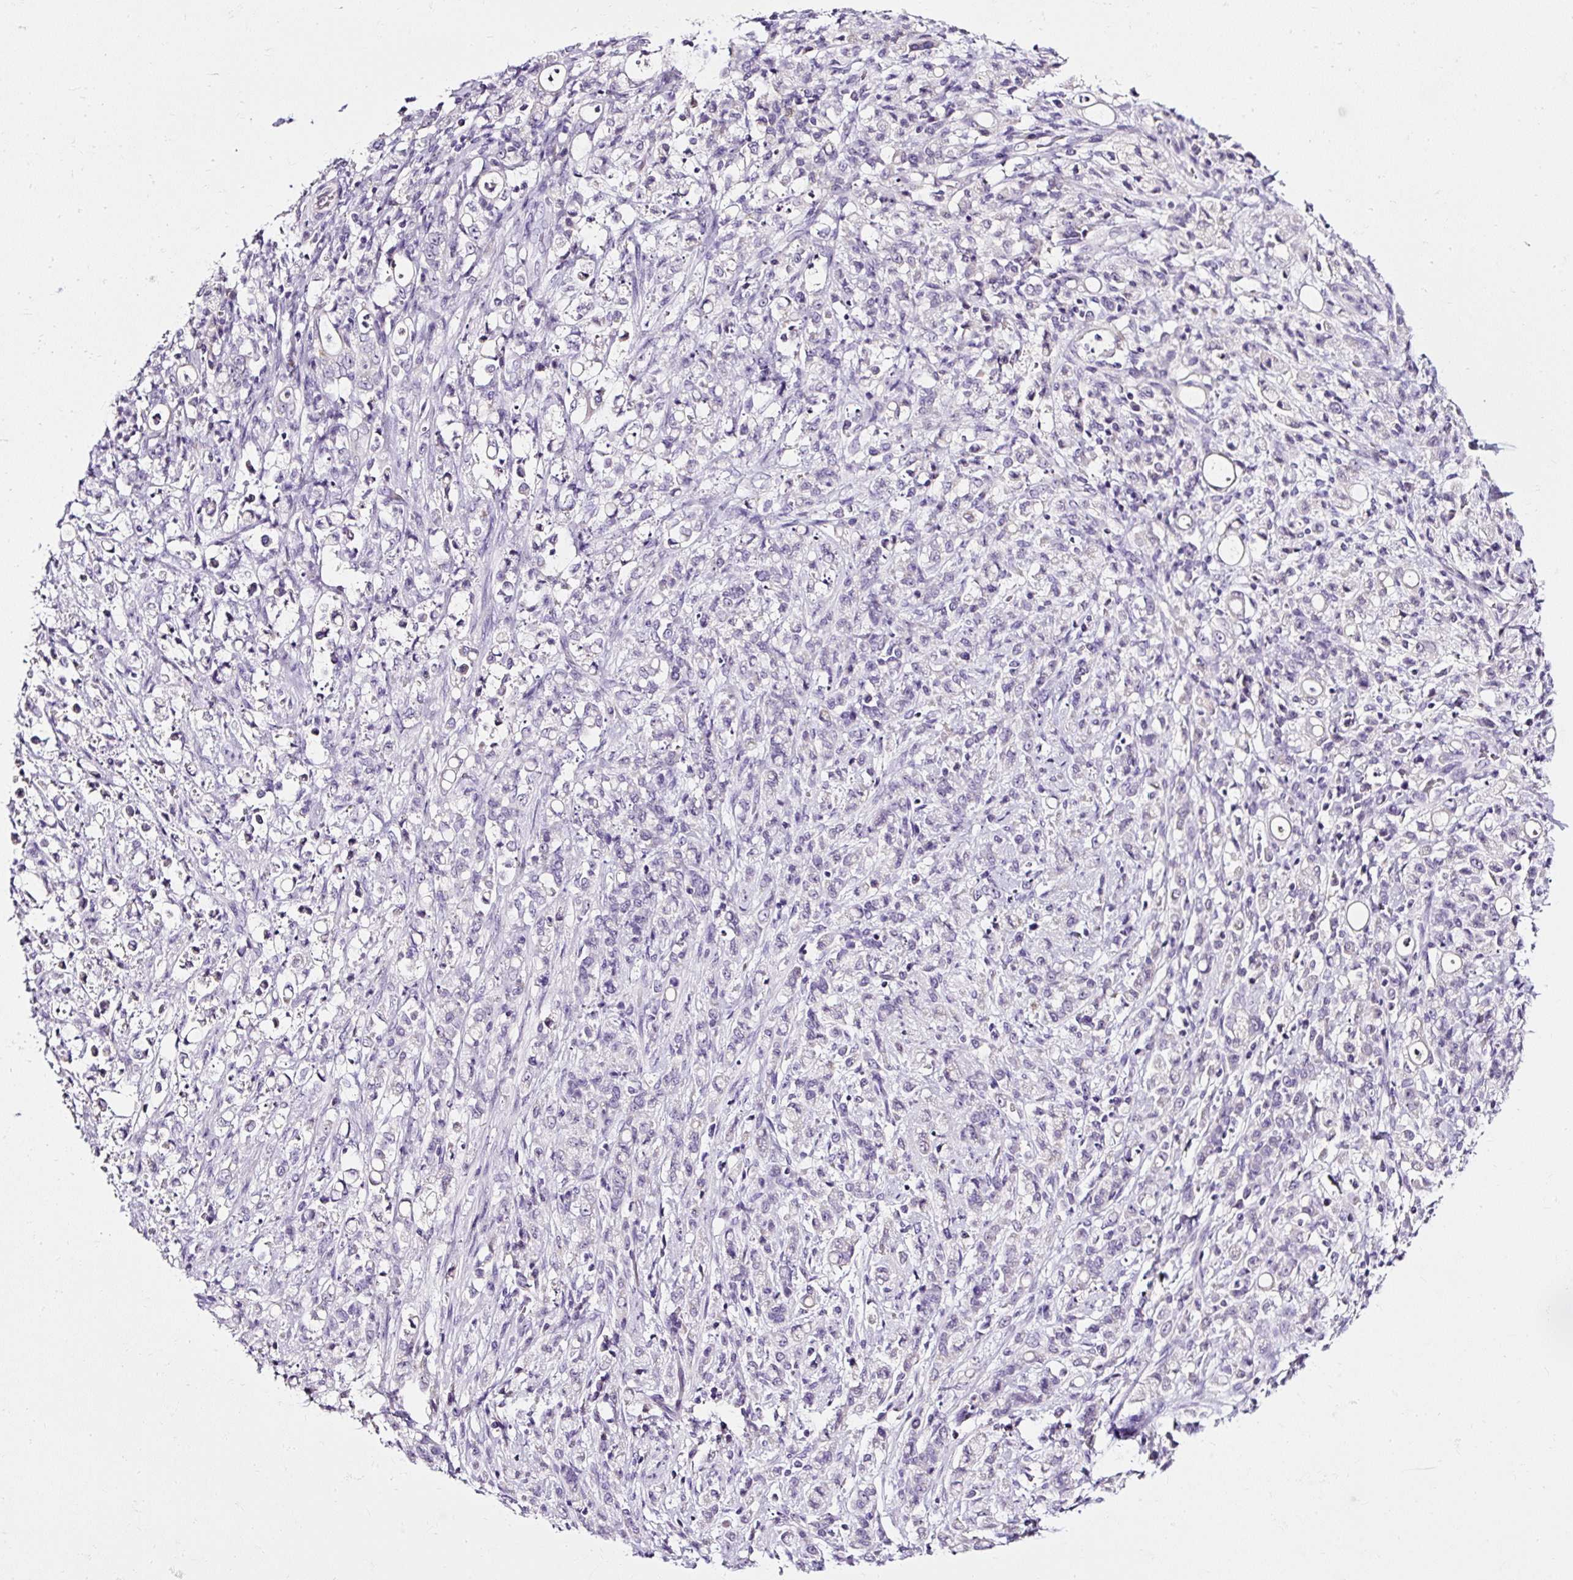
{"staining": {"intensity": "negative", "quantity": "none", "location": "none"}, "tissue": "stomach cancer", "cell_type": "Tumor cells", "image_type": "cancer", "snomed": [{"axis": "morphology", "description": "Adenocarcinoma, NOS"}, {"axis": "topography", "description": "Stomach"}], "caption": "This photomicrograph is of adenocarcinoma (stomach) stained with immunohistochemistry (IHC) to label a protein in brown with the nuclei are counter-stained blue. There is no expression in tumor cells. Nuclei are stained in blue.", "gene": "ATP2A1", "patient": {"sex": "female", "age": 60}}